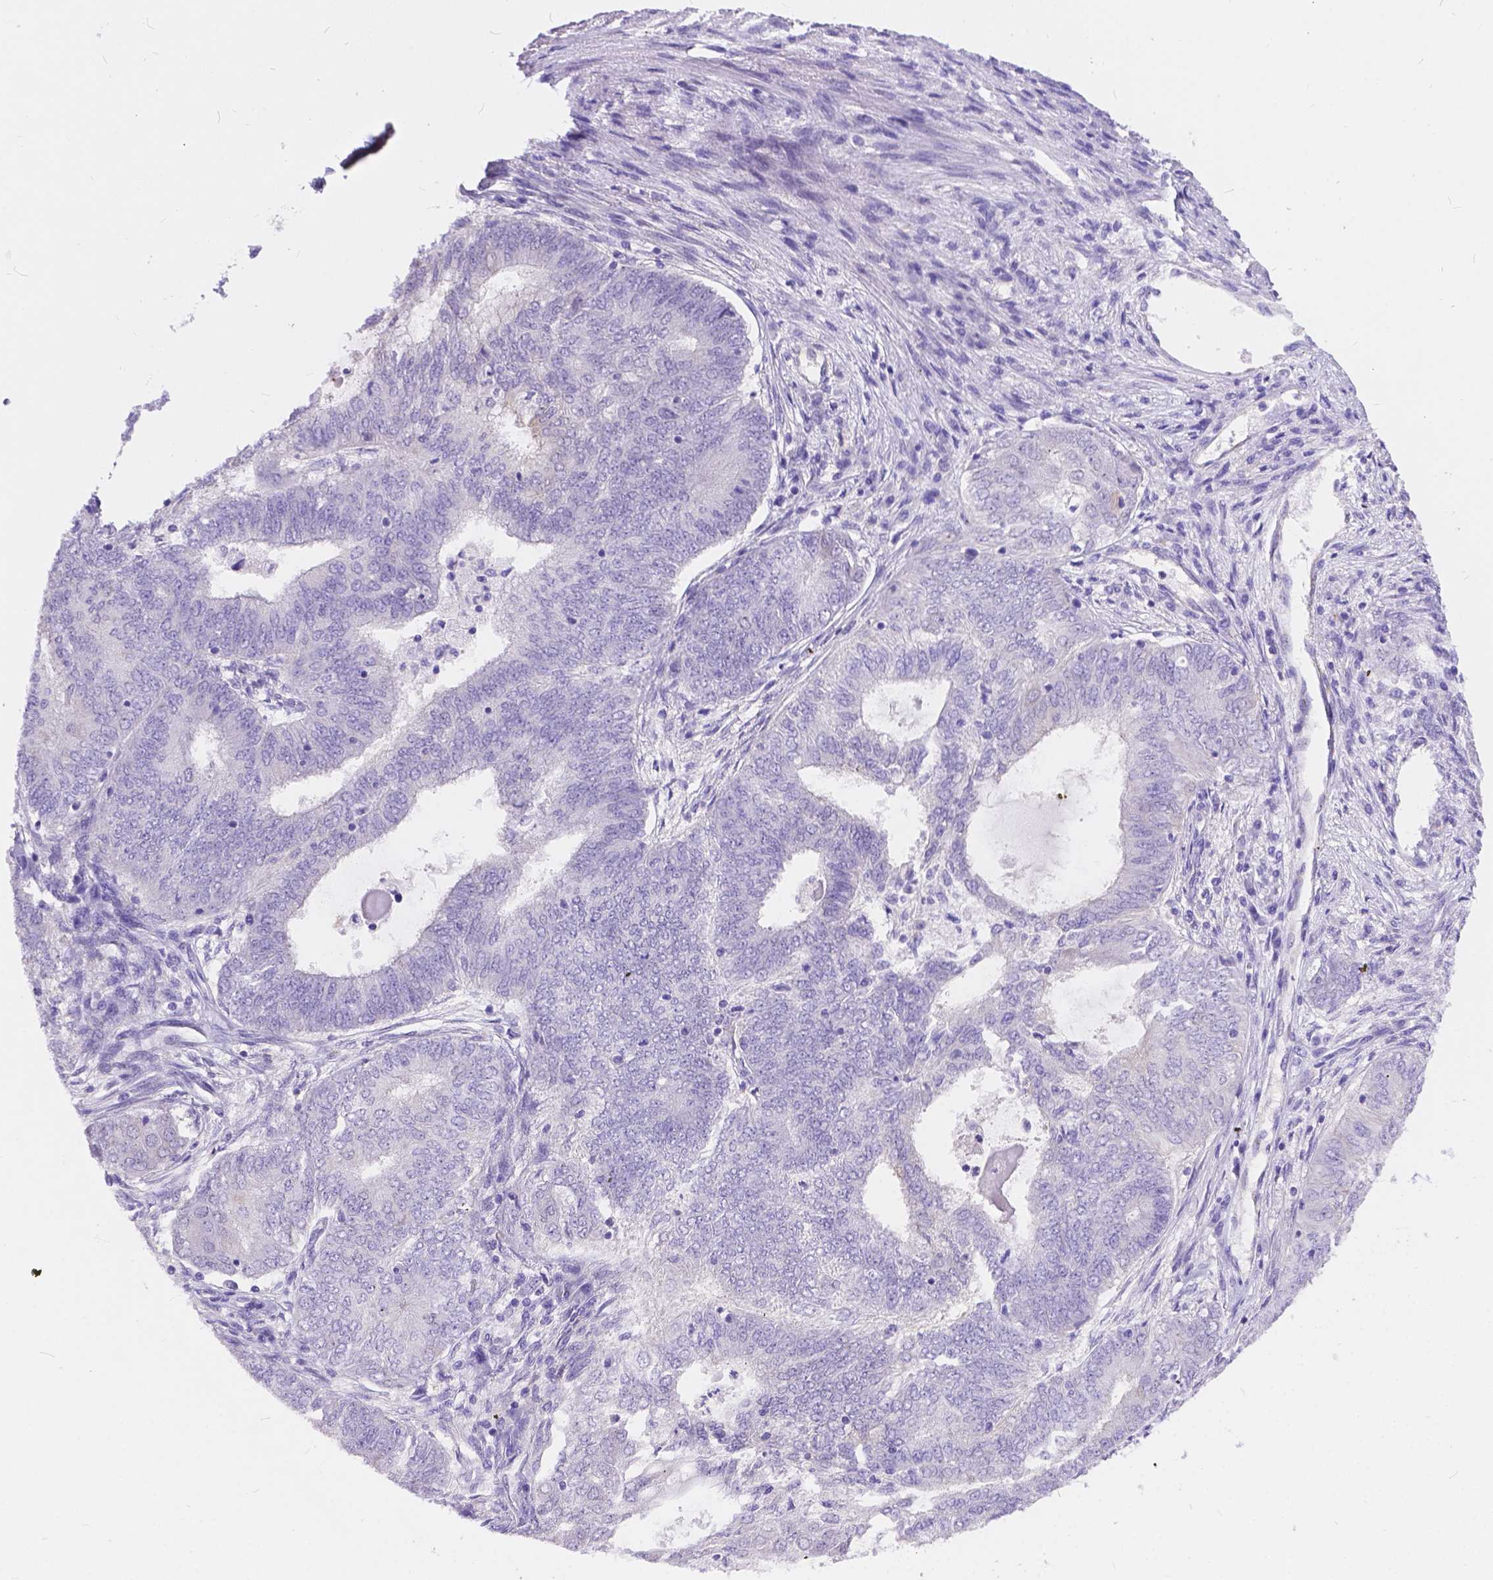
{"staining": {"intensity": "negative", "quantity": "none", "location": "none"}, "tissue": "endometrial cancer", "cell_type": "Tumor cells", "image_type": "cancer", "snomed": [{"axis": "morphology", "description": "Adenocarcinoma, NOS"}, {"axis": "topography", "description": "Endometrium"}], "caption": "Immunohistochemistry histopathology image of human endometrial cancer stained for a protein (brown), which reveals no expression in tumor cells. The staining is performed using DAB brown chromogen with nuclei counter-stained in using hematoxylin.", "gene": "DLEC1", "patient": {"sex": "female", "age": 62}}